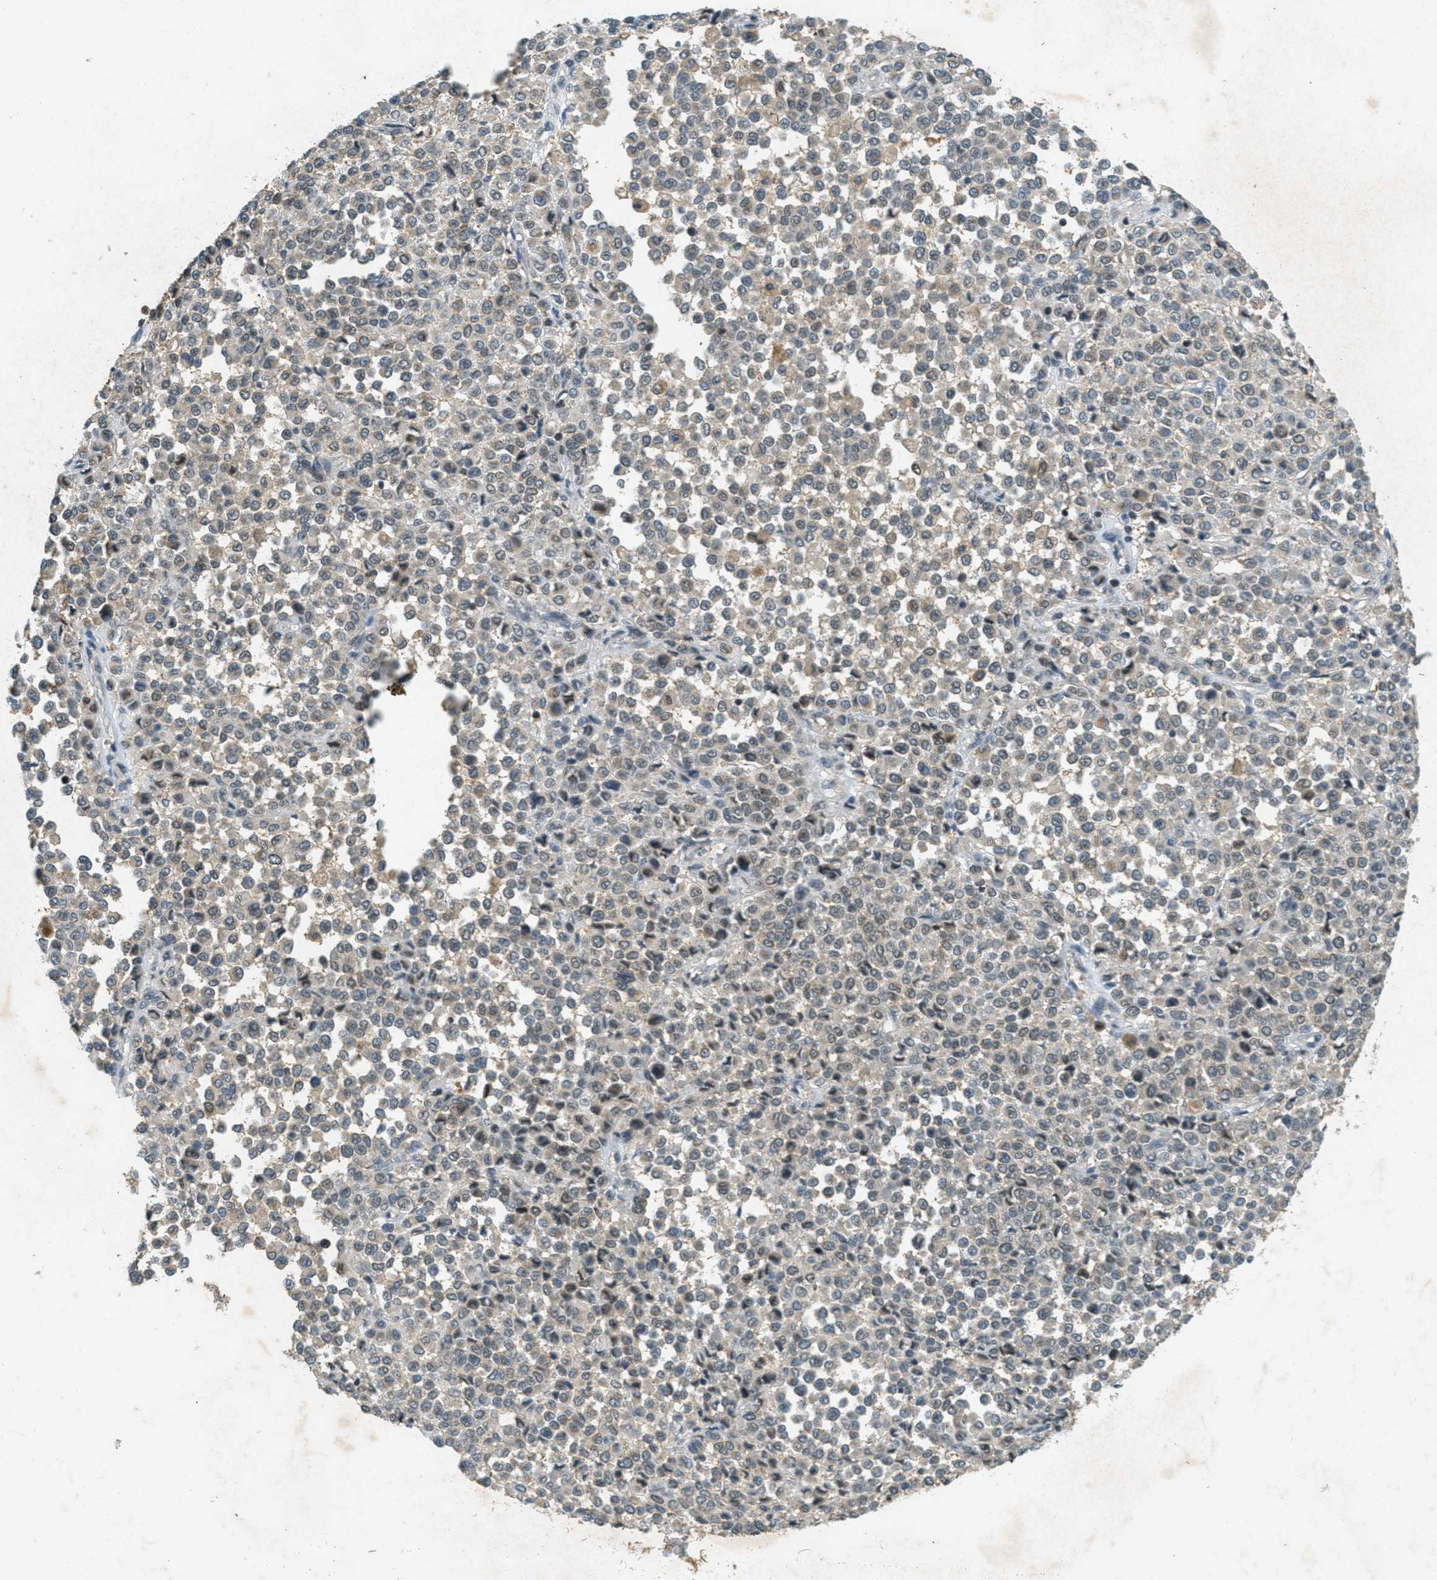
{"staining": {"intensity": "weak", "quantity": "<25%", "location": "cytoplasmic/membranous"}, "tissue": "melanoma", "cell_type": "Tumor cells", "image_type": "cancer", "snomed": [{"axis": "morphology", "description": "Malignant melanoma, Metastatic site"}, {"axis": "topography", "description": "Pancreas"}], "caption": "The photomicrograph exhibits no staining of tumor cells in melanoma.", "gene": "TCF20", "patient": {"sex": "female", "age": 30}}